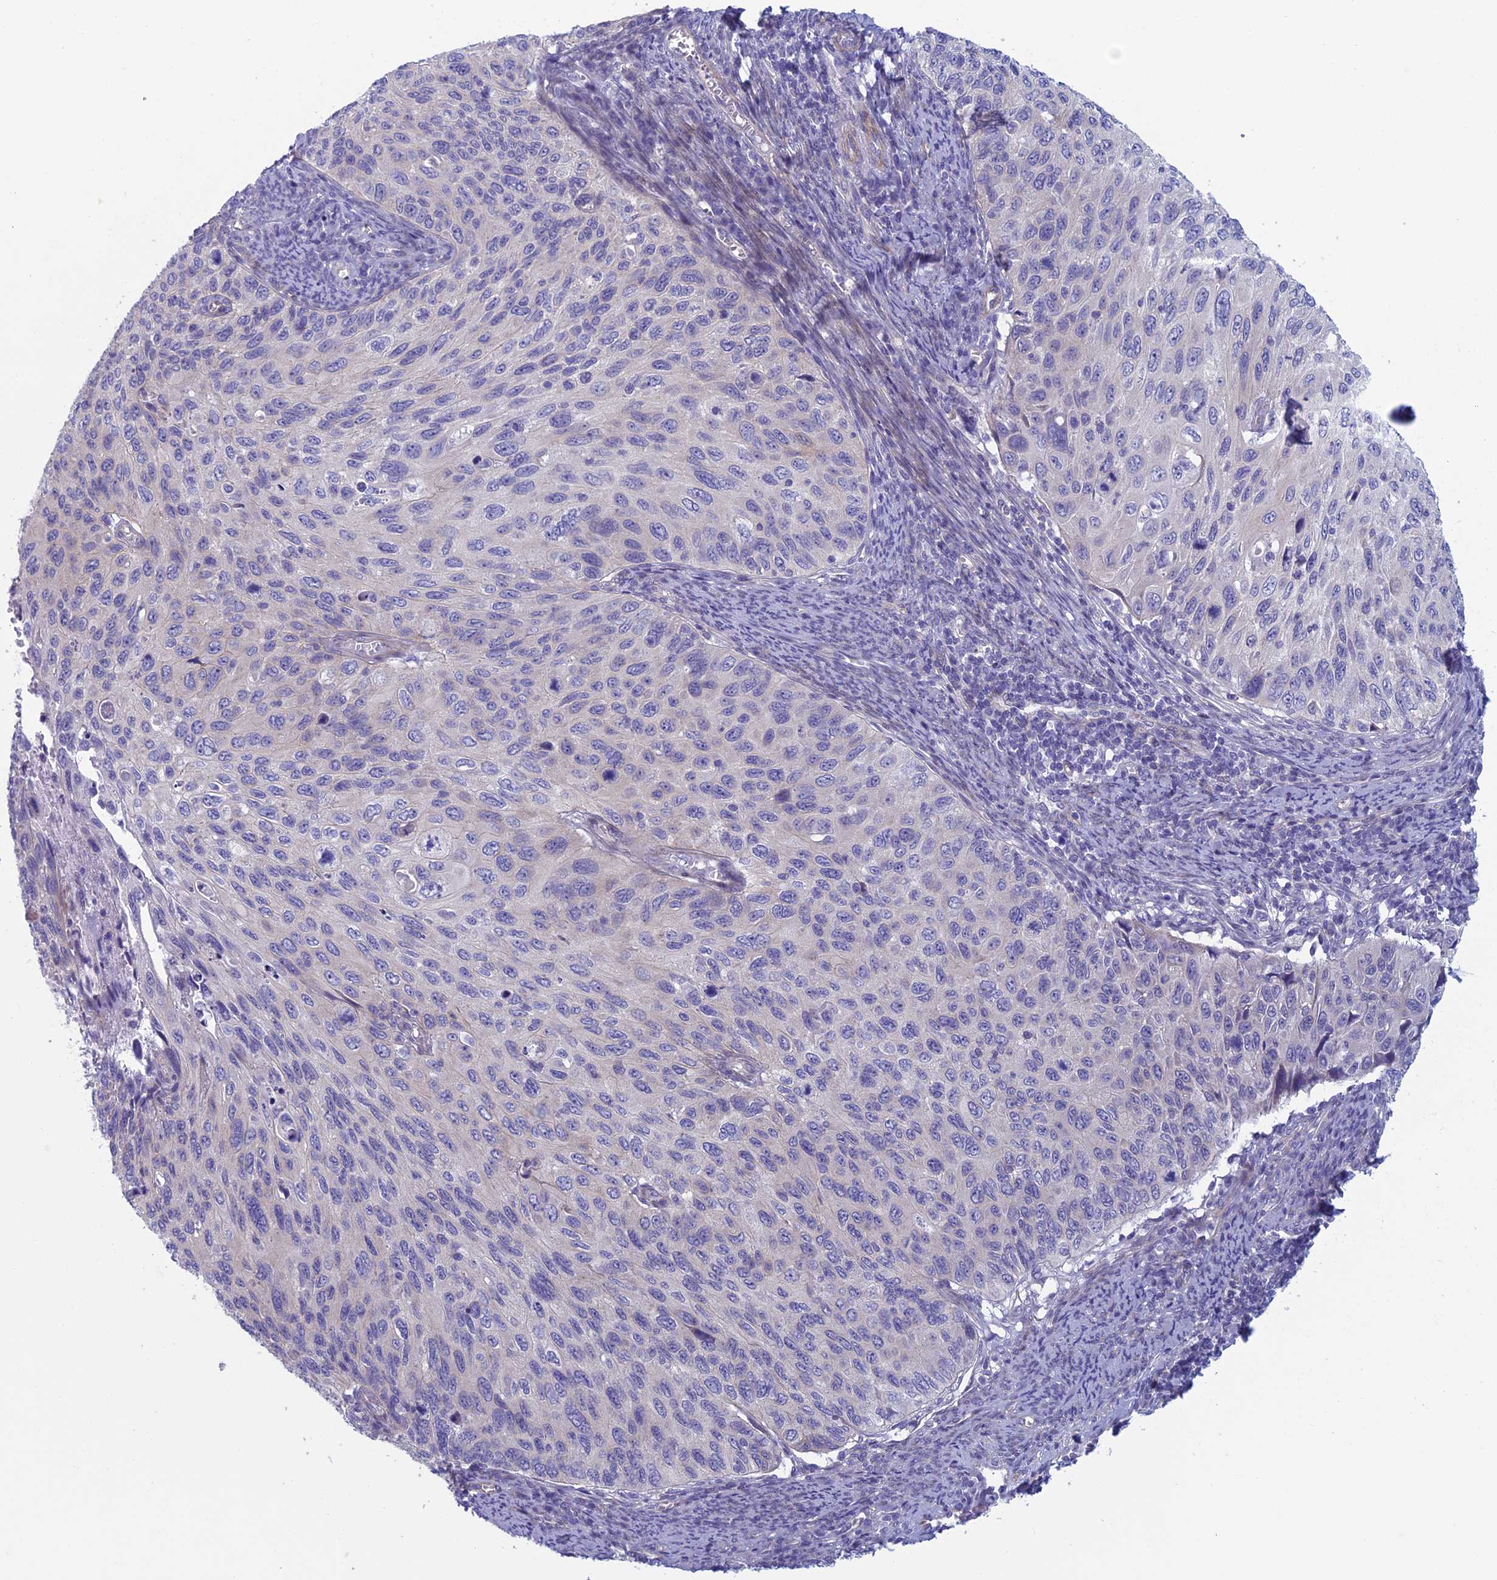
{"staining": {"intensity": "negative", "quantity": "none", "location": "none"}, "tissue": "cervical cancer", "cell_type": "Tumor cells", "image_type": "cancer", "snomed": [{"axis": "morphology", "description": "Squamous cell carcinoma, NOS"}, {"axis": "topography", "description": "Cervix"}], "caption": "An immunohistochemistry (IHC) photomicrograph of squamous cell carcinoma (cervical) is shown. There is no staining in tumor cells of squamous cell carcinoma (cervical).", "gene": "CNOT6L", "patient": {"sex": "female", "age": 70}}